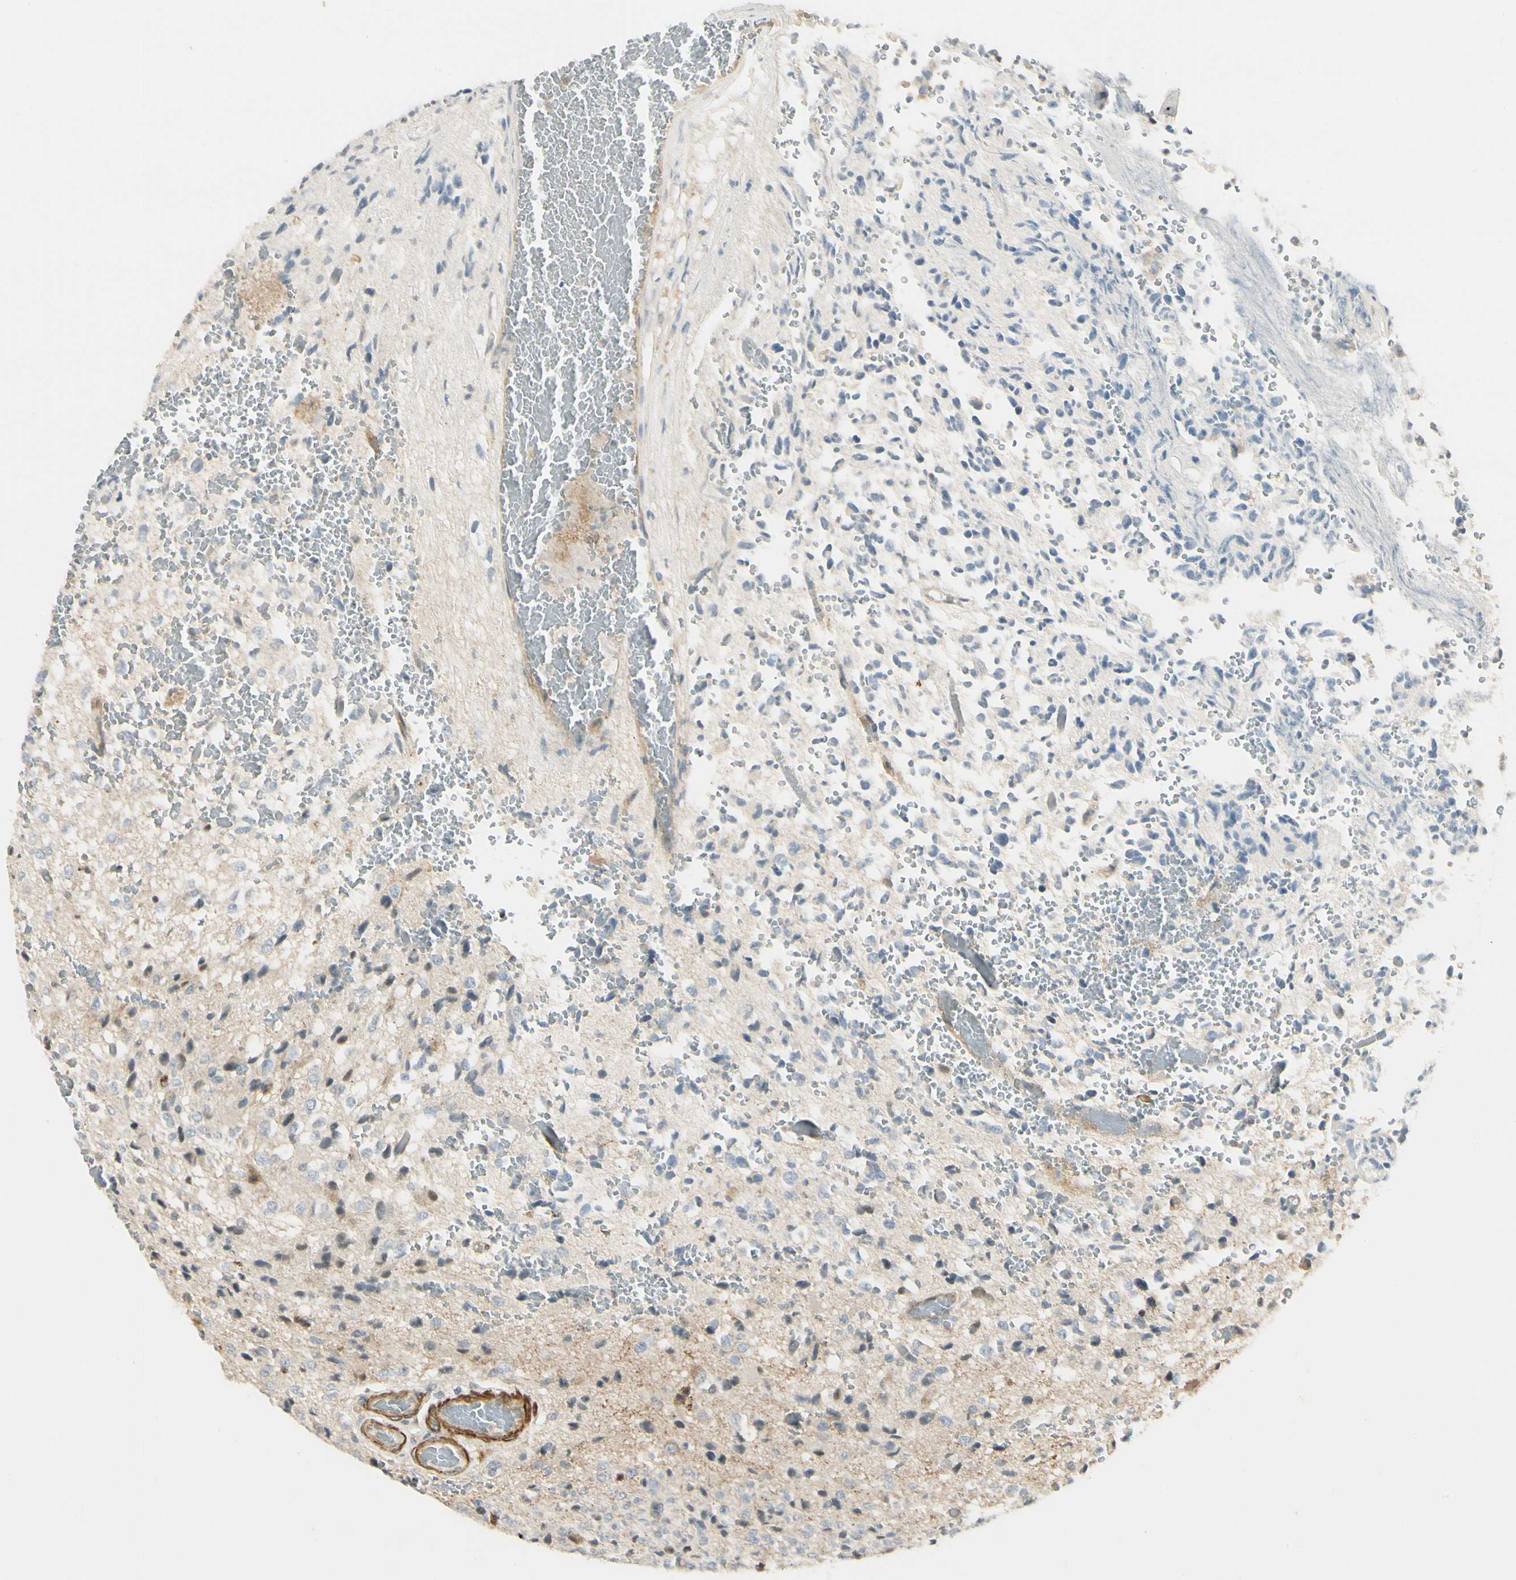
{"staining": {"intensity": "weak", "quantity": "<25%", "location": "nuclear"}, "tissue": "glioma", "cell_type": "Tumor cells", "image_type": "cancer", "snomed": [{"axis": "morphology", "description": "Glioma, malignant, High grade"}, {"axis": "topography", "description": "pancreas cauda"}], "caption": "Immunohistochemistry image of neoplastic tissue: human glioma stained with DAB (3,3'-diaminobenzidine) demonstrates no significant protein expression in tumor cells.", "gene": "P4HA3", "patient": {"sex": "male", "age": 60}}